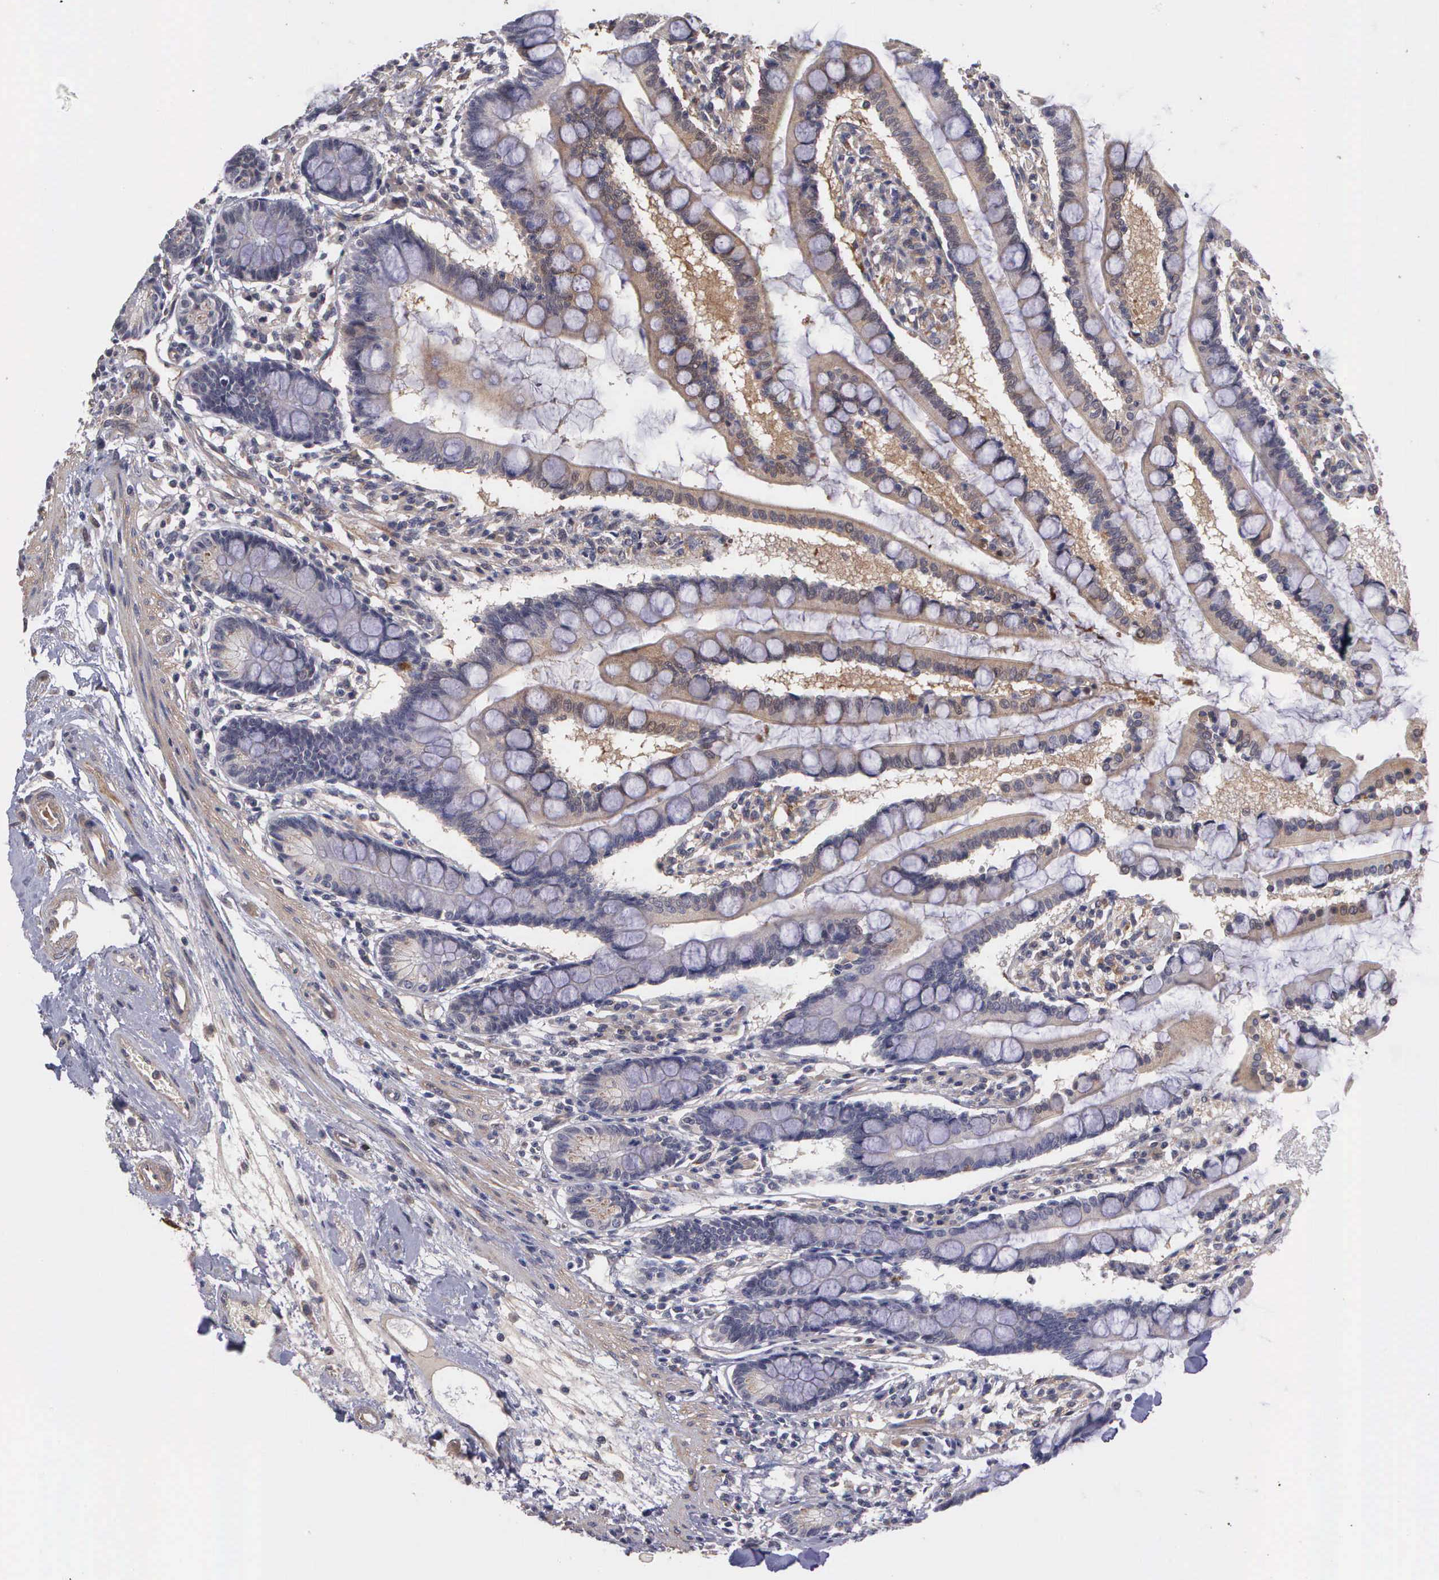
{"staining": {"intensity": "weak", "quantity": "<25%", "location": "cytoplasmic/membranous"}, "tissue": "small intestine", "cell_type": "Glandular cells", "image_type": "normal", "snomed": [{"axis": "morphology", "description": "Normal tissue, NOS"}, {"axis": "topography", "description": "Small intestine"}], "caption": "Human small intestine stained for a protein using IHC exhibits no staining in glandular cells.", "gene": "RTL10", "patient": {"sex": "female", "age": 51}}